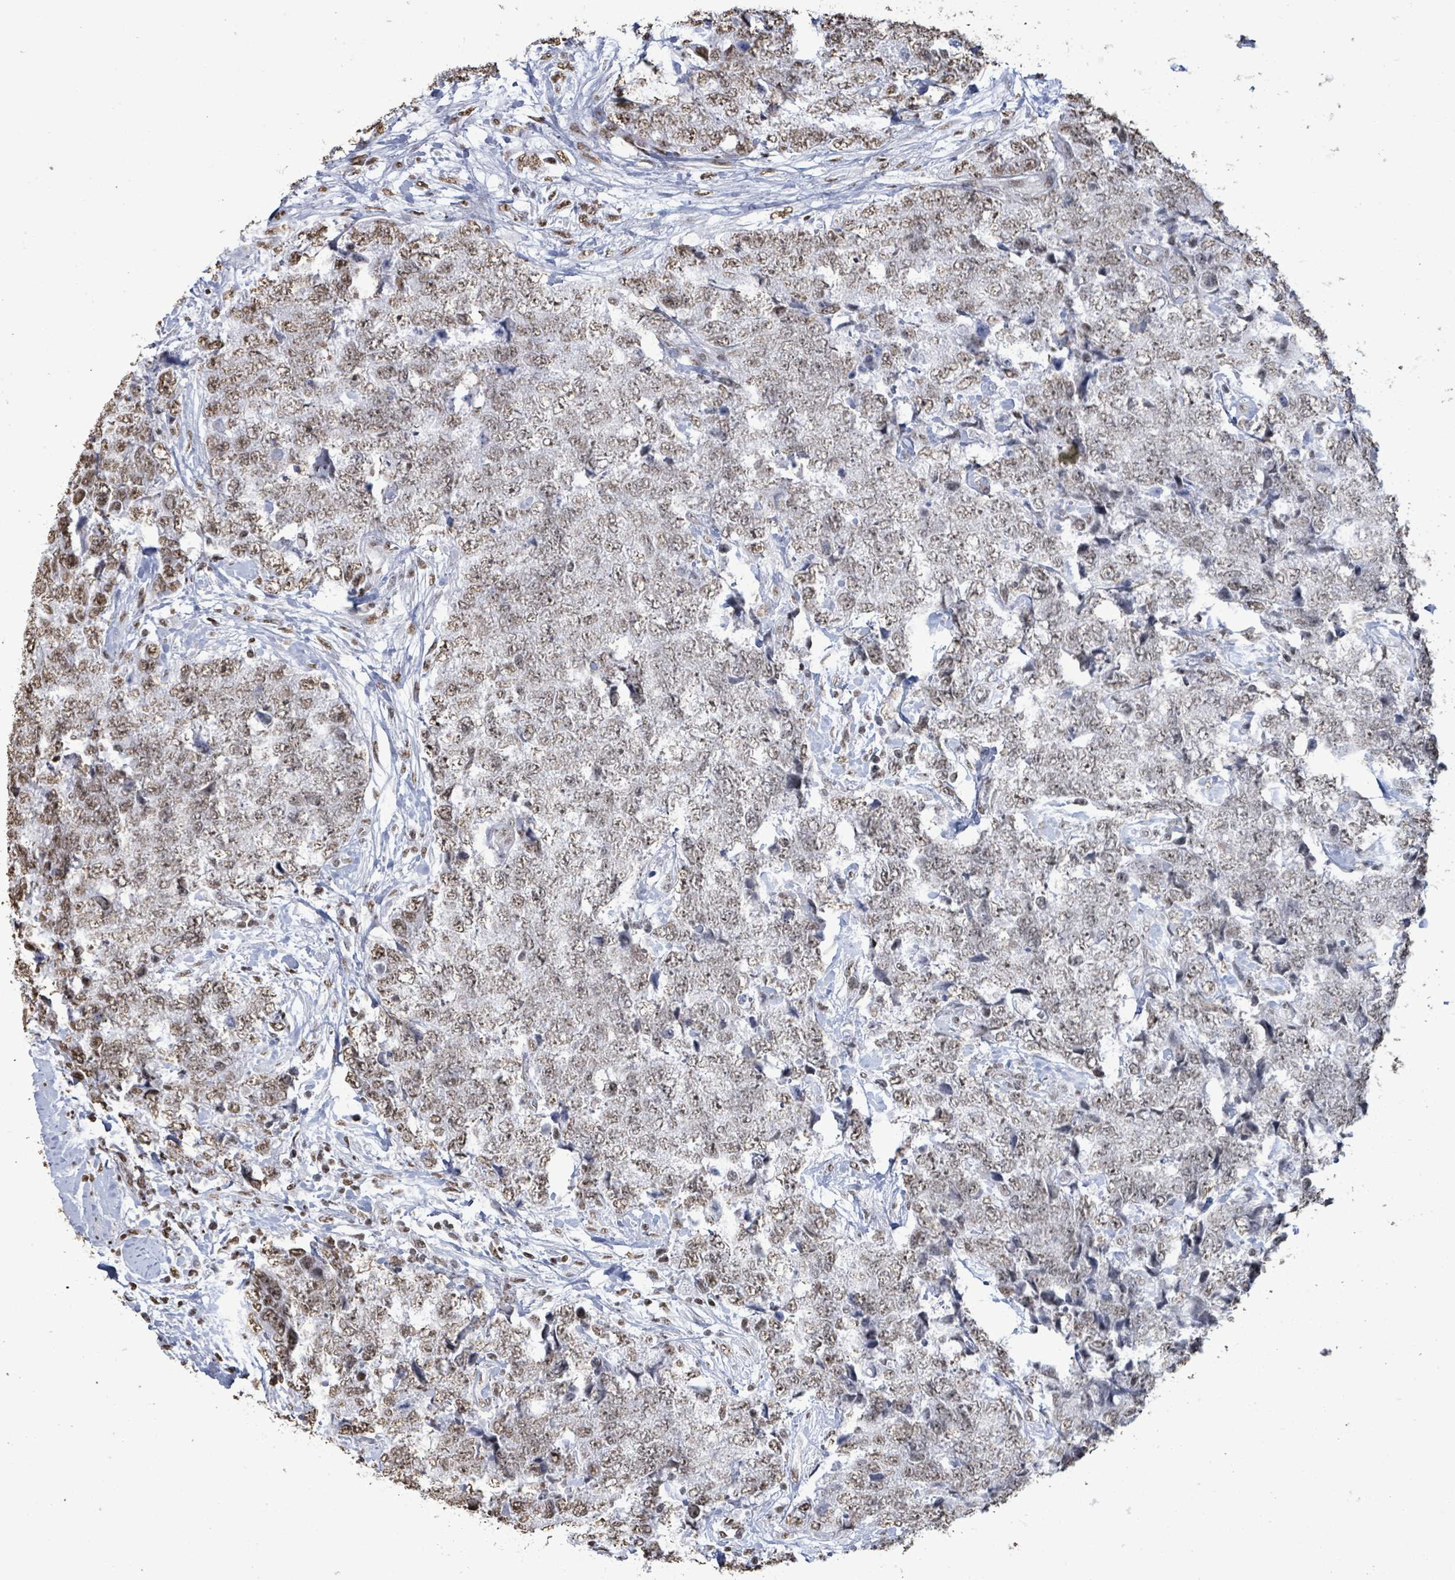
{"staining": {"intensity": "weak", "quantity": ">75%", "location": "nuclear"}, "tissue": "urothelial cancer", "cell_type": "Tumor cells", "image_type": "cancer", "snomed": [{"axis": "morphology", "description": "Urothelial carcinoma, High grade"}, {"axis": "topography", "description": "Urinary bladder"}], "caption": "Human high-grade urothelial carcinoma stained with a protein marker displays weak staining in tumor cells.", "gene": "SAMD14", "patient": {"sex": "female", "age": 78}}